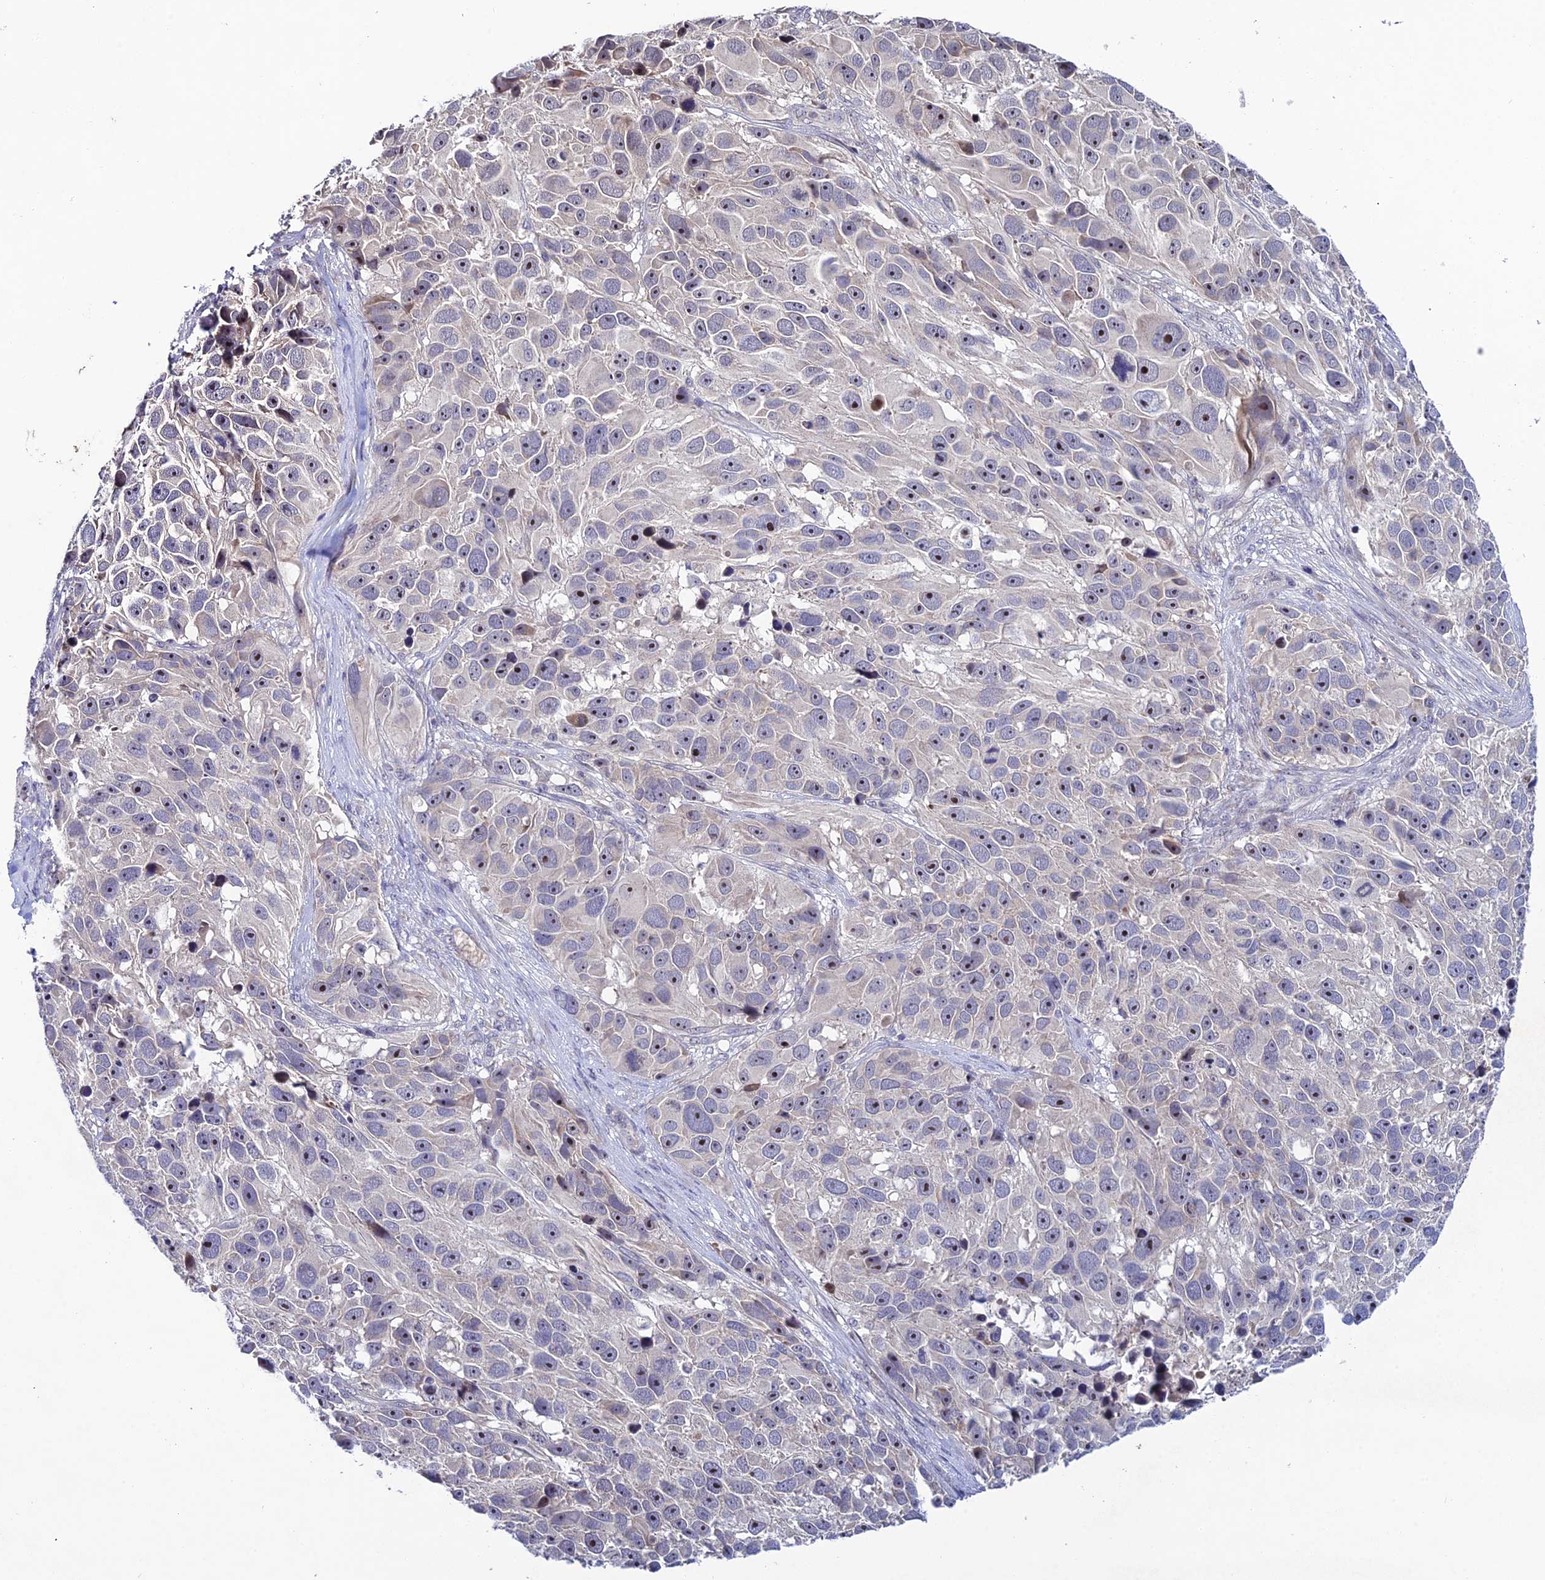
{"staining": {"intensity": "negative", "quantity": "none", "location": "none"}, "tissue": "melanoma", "cell_type": "Tumor cells", "image_type": "cancer", "snomed": [{"axis": "morphology", "description": "Malignant melanoma, NOS"}, {"axis": "topography", "description": "Skin"}], "caption": "IHC image of melanoma stained for a protein (brown), which displays no positivity in tumor cells. (Stains: DAB (3,3'-diaminobenzidine) immunohistochemistry with hematoxylin counter stain, Microscopy: brightfield microscopy at high magnification).", "gene": "CHST5", "patient": {"sex": "male", "age": 84}}